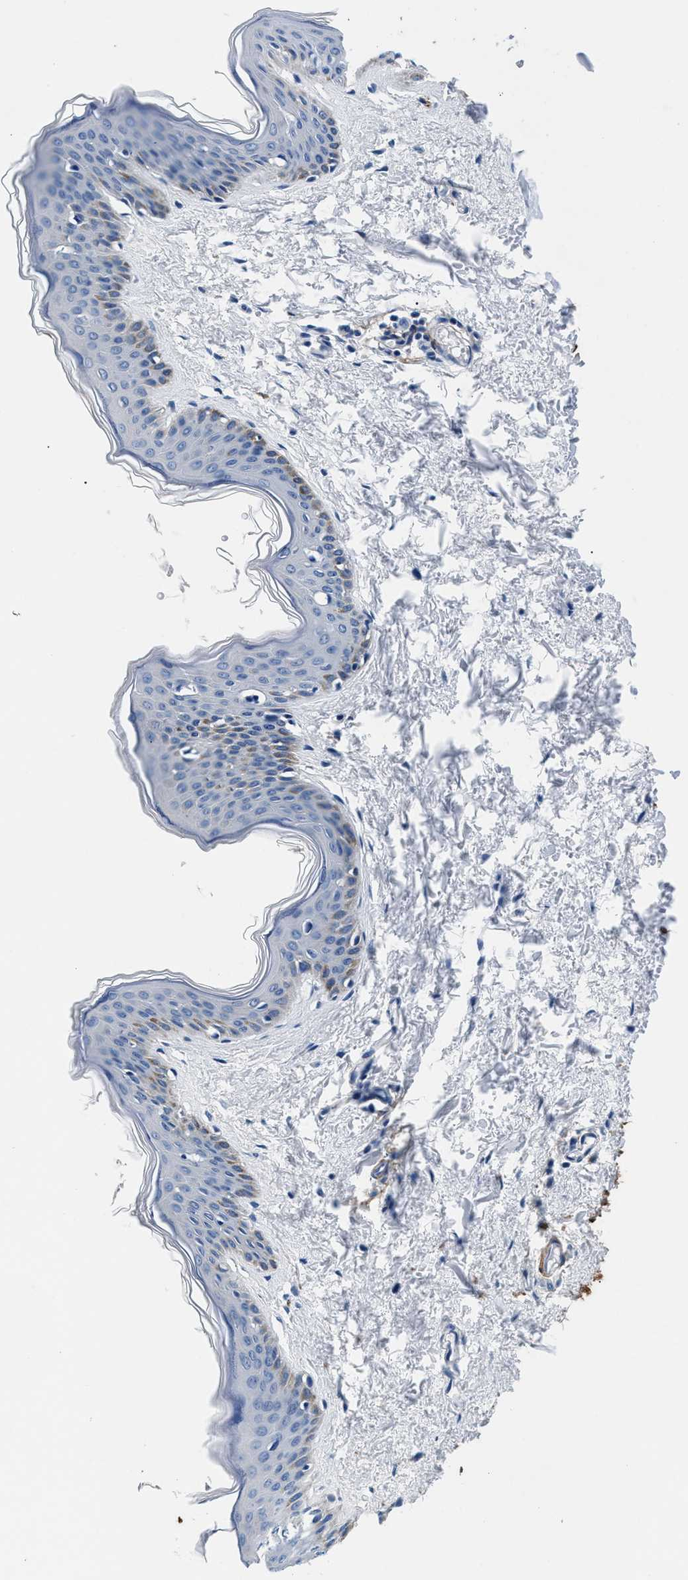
{"staining": {"intensity": "negative", "quantity": "none", "location": "none"}, "tissue": "skin", "cell_type": "Fibroblasts", "image_type": "normal", "snomed": [{"axis": "morphology", "description": "Normal tissue, NOS"}, {"axis": "topography", "description": "Skin"}], "caption": "A high-resolution photomicrograph shows IHC staining of benign skin, which exhibits no significant positivity in fibroblasts. (Brightfield microscopy of DAB immunohistochemistry at high magnification).", "gene": "TNR", "patient": {"sex": "female", "age": 17}}